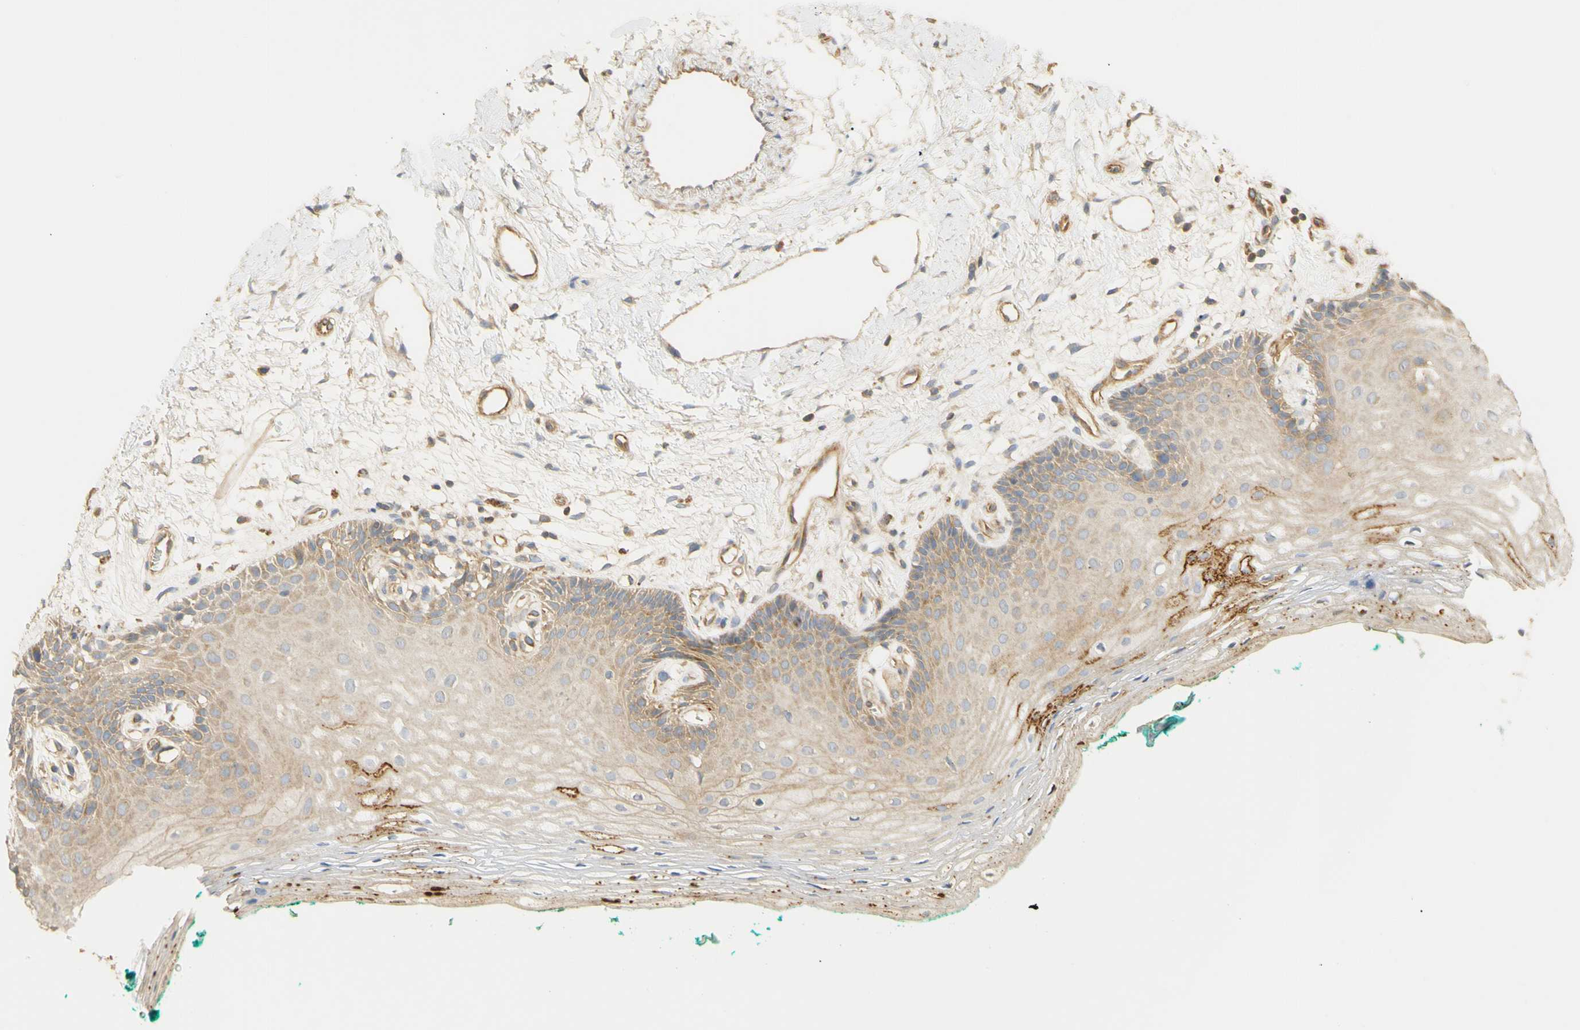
{"staining": {"intensity": "weak", "quantity": ">75%", "location": "cytoplasmic/membranous"}, "tissue": "oral mucosa", "cell_type": "Squamous epithelial cells", "image_type": "normal", "snomed": [{"axis": "morphology", "description": "Normal tissue, NOS"}, {"axis": "topography", "description": "Skeletal muscle"}, {"axis": "topography", "description": "Oral tissue"}, {"axis": "topography", "description": "Peripheral nerve tissue"}], "caption": "Immunohistochemistry of normal human oral mucosa displays low levels of weak cytoplasmic/membranous expression in about >75% of squamous epithelial cells.", "gene": "KCNE4", "patient": {"sex": "female", "age": 84}}